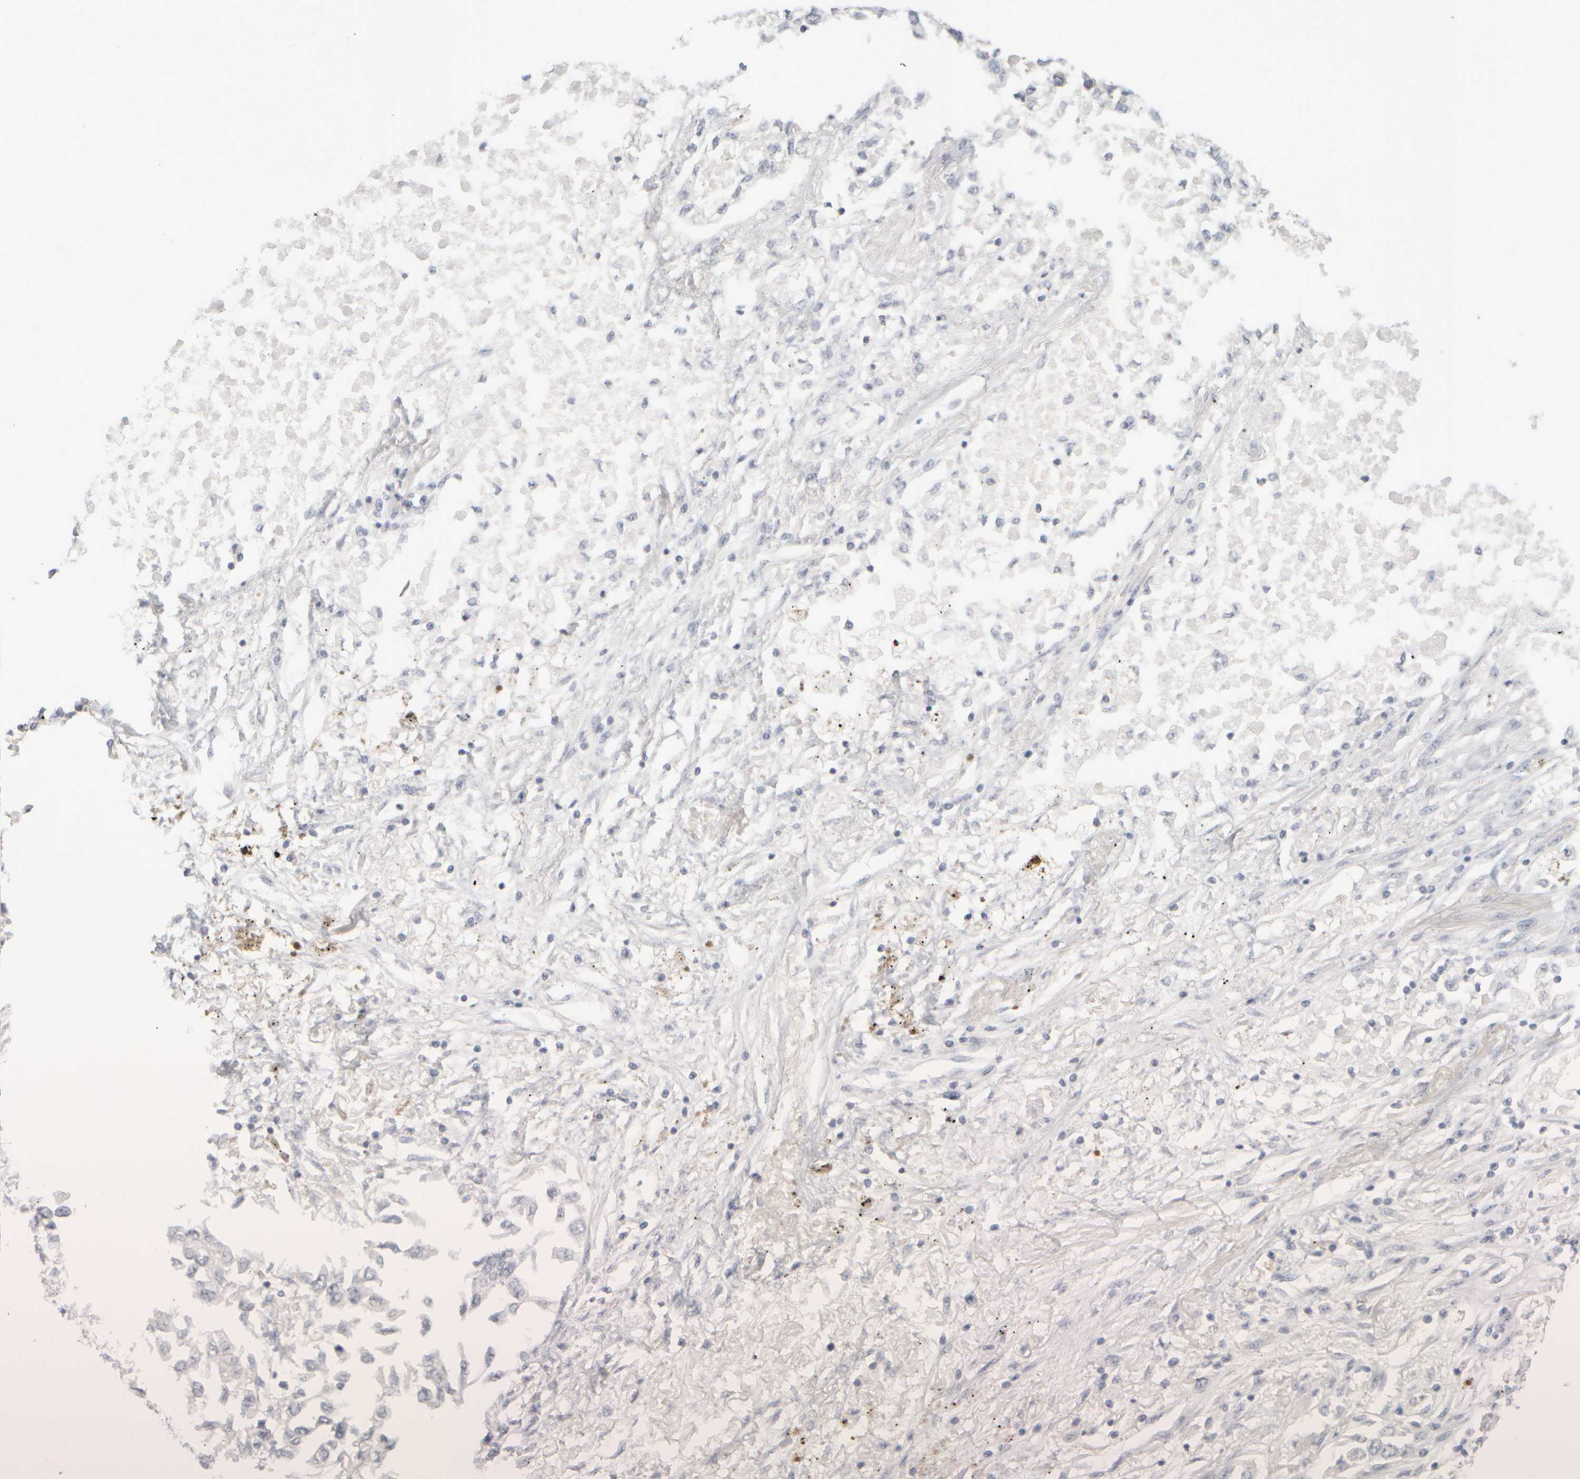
{"staining": {"intensity": "negative", "quantity": "none", "location": "none"}, "tissue": "lung cancer", "cell_type": "Tumor cells", "image_type": "cancer", "snomed": [{"axis": "morphology", "description": "Inflammation, NOS"}, {"axis": "morphology", "description": "Adenocarcinoma, NOS"}, {"axis": "topography", "description": "Lung"}], "caption": "This is a image of IHC staining of lung cancer (adenocarcinoma), which shows no expression in tumor cells. Brightfield microscopy of IHC stained with DAB (brown) and hematoxylin (blue), captured at high magnification.", "gene": "DCXR", "patient": {"sex": "male", "age": 63}}